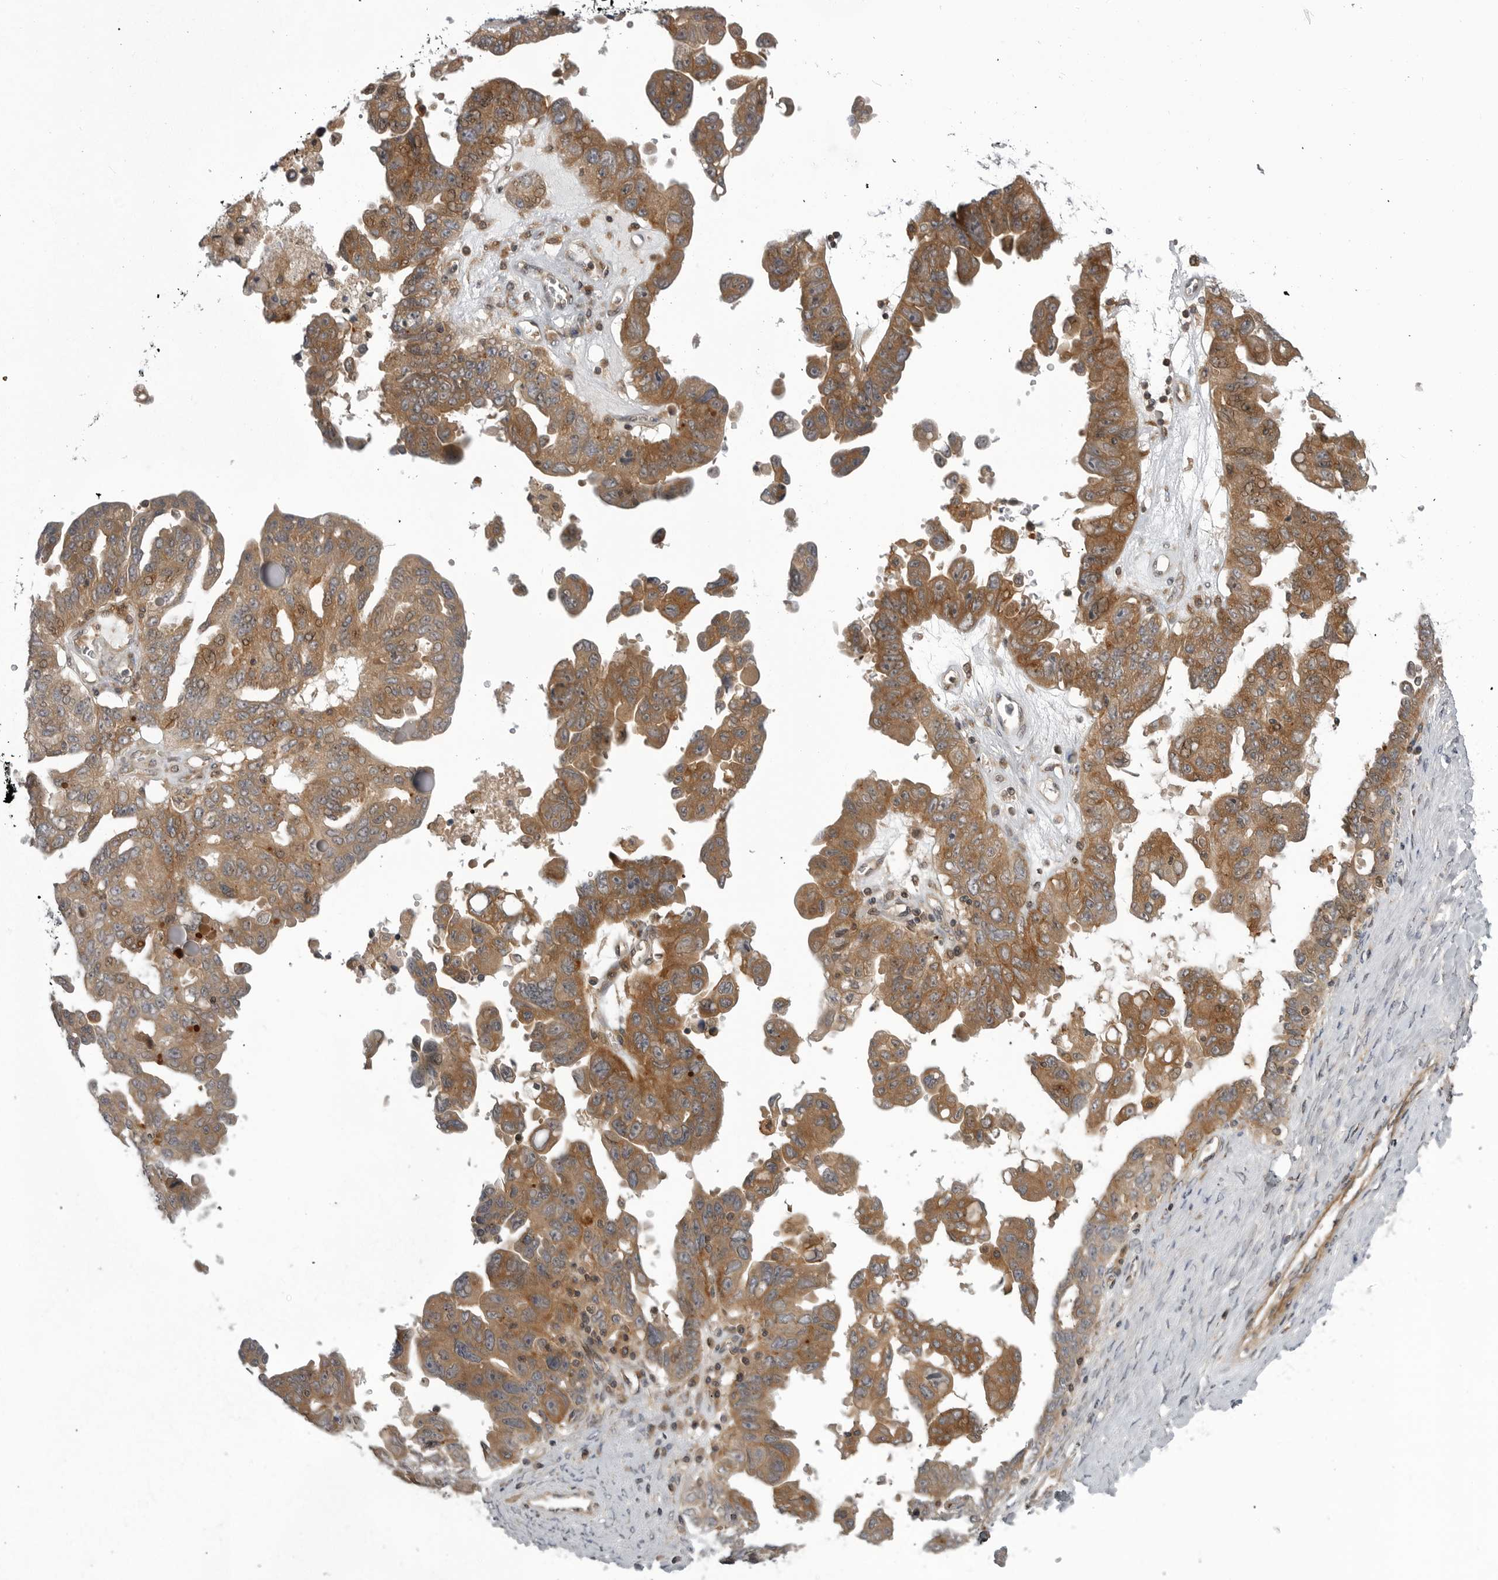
{"staining": {"intensity": "moderate", "quantity": "25%-75%", "location": "cytoplasmic/membranous"}, "tissue": "ovarian cancer", "cell_type": "Tumor cells", "image_type": "cancer", "snomed": [{"axis": "morphology", "description": "Carcinoma, endometroid"}, {"axis": "topography", "description": "Ovary"}], "caption": "Protein positivity by immunohistochemistry (IHC) demonstrates moderate cytoplasmic/membranous staining in about 25%-75% of tumor cells in endometroid carcinoma (ovarian). Nuclei are stained in blue.", "gene": "LRRC45", "patient": {"sex": "female", "age": 62}}